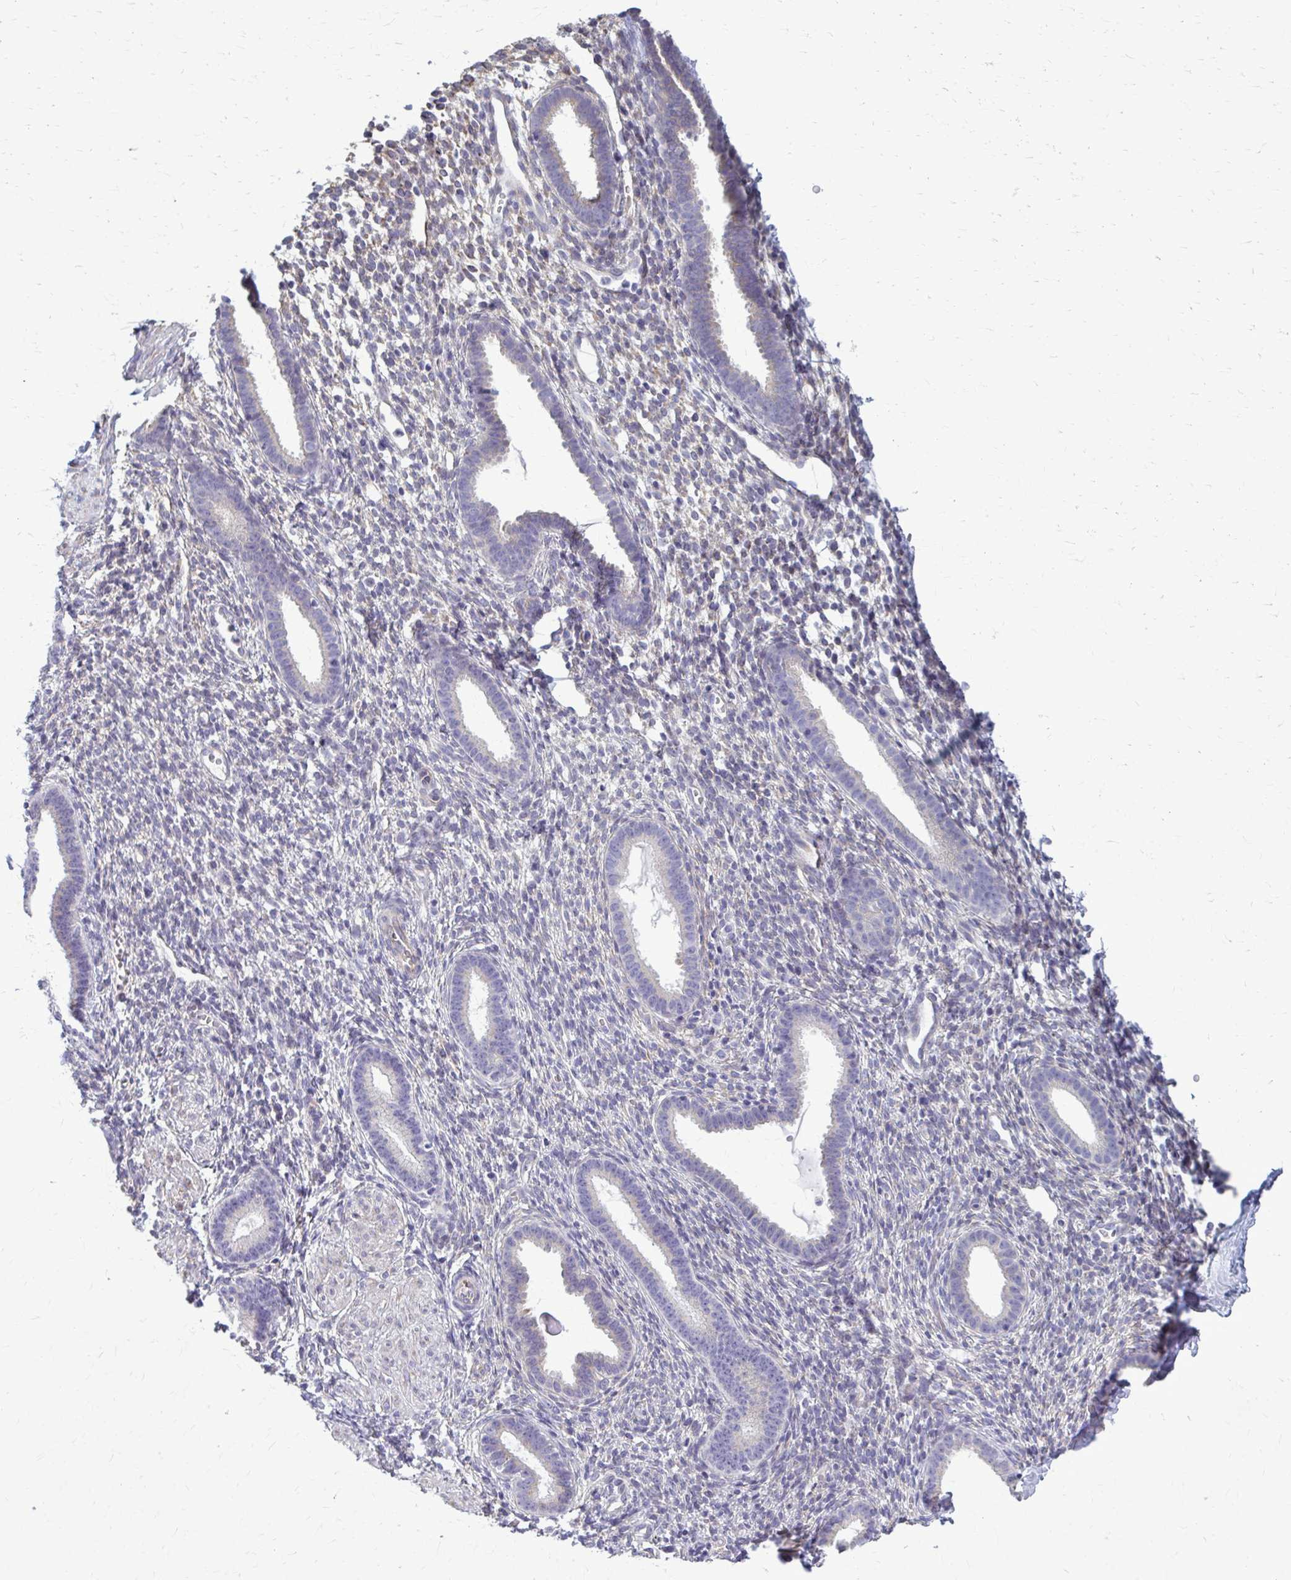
{"staining": {"intensity": "negative", "quantity": "none", "location": "none"}, "tissue": "endometrium", "cell_type": "Cells in endometrial stroma", "image_type": "normal", "snomed": [{"axis": "morphology", "description": "Normal tissue, NOS"}, {"axis": "topography", "description": "Endometrium"}], "caption": "Immunohistochemical staining of benign endometrium displays no significant expression in cells in endometrial stroma.", "gene": "DEPP1", "patient": {"sex": "female", "age": 36}}